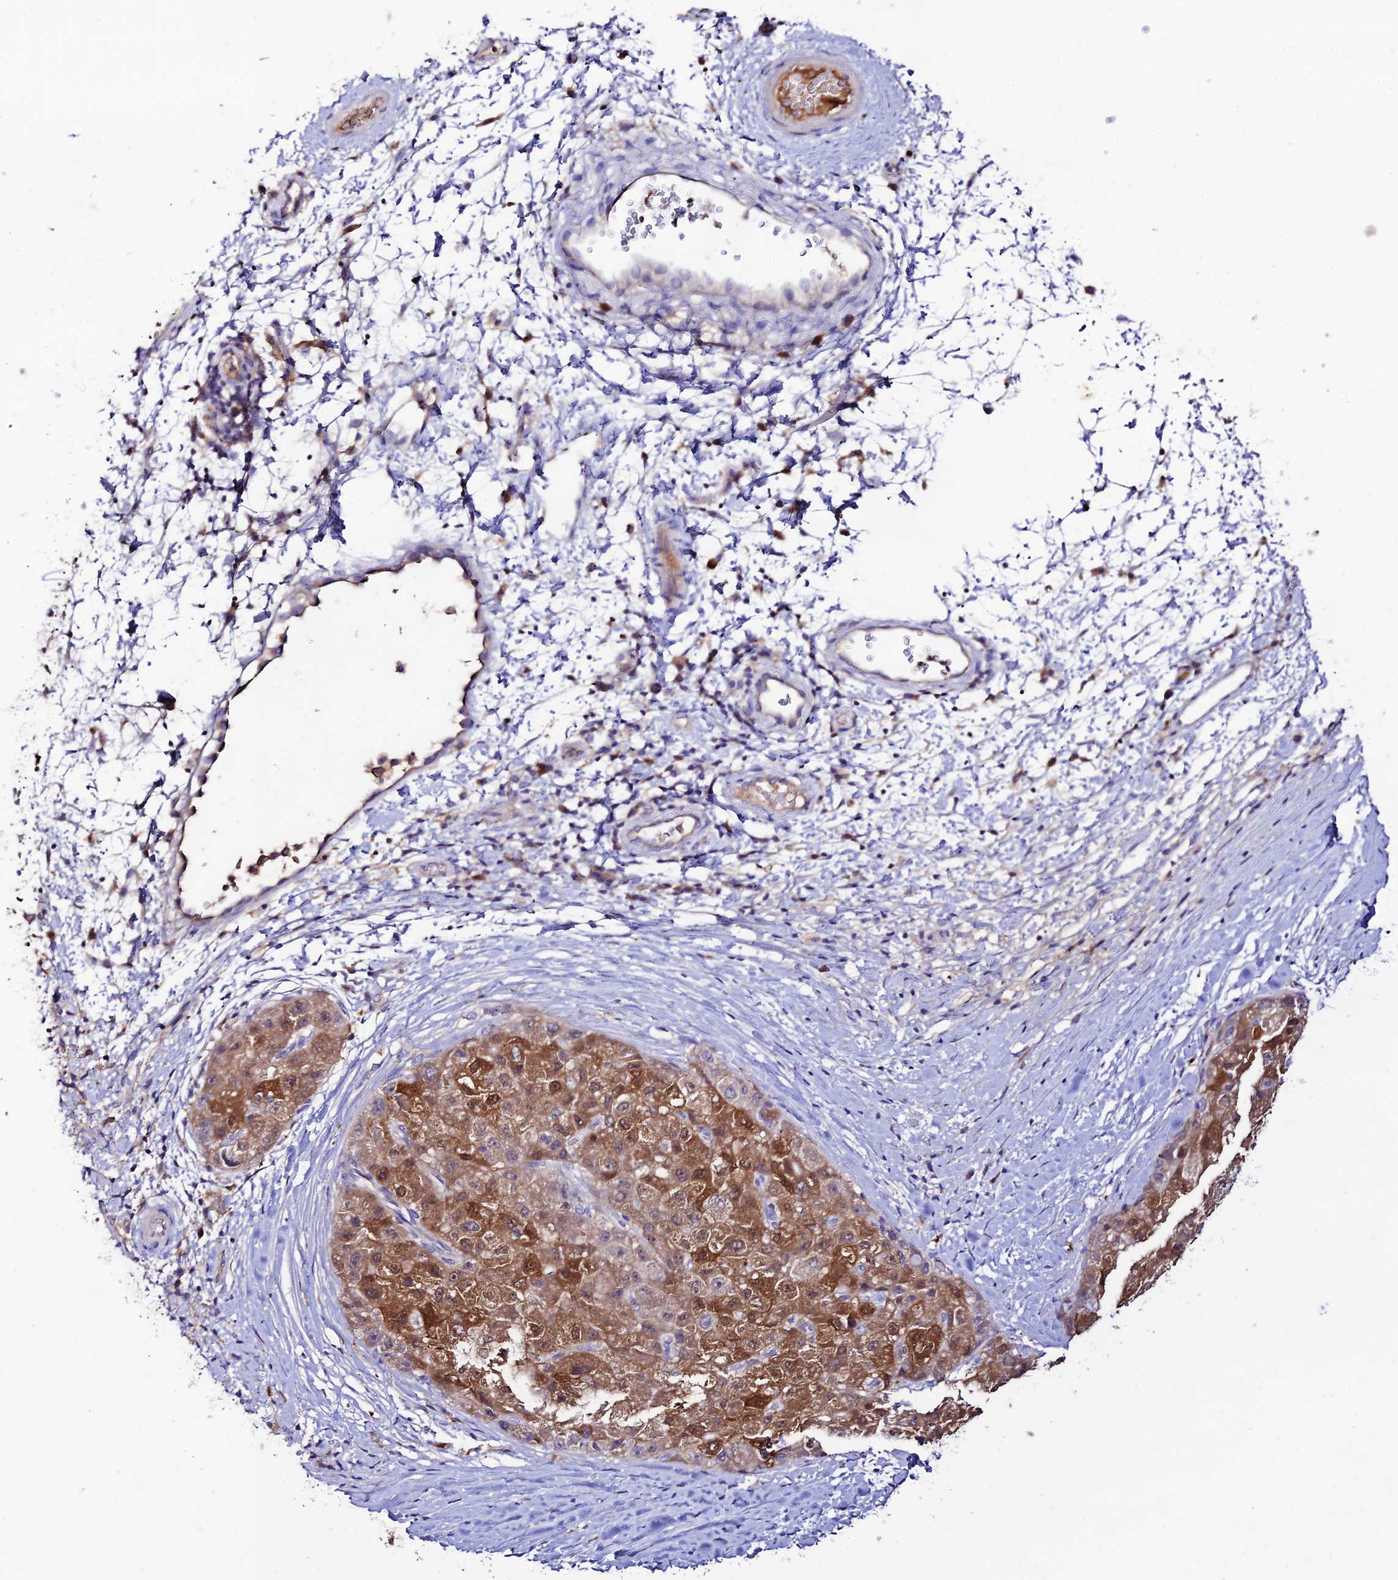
{"staining": {"intensity": "moderate", "quantity": ">75%", "location": "cytoplasmic/membranous,nuclear"}, "tissue": "liver cancer", "cell_type": "Tumor cells", "image_type": "cancer", "snomed": [{"axis": "morphology", "description": "Carcinoma, Hepatocellular, NOS"}, {"axis": "topography", "description": "Liver"}], "caption": "High-power microscopy captured an immunohistochemistry micrograph of liver cancer, revealing moderate cytoplasmic/membranous and nuclear staining in about >75% of tumor cells. The staining is performed using DAB brown chromogen to label protein expression. The nuclei are counter-stained blue using hematoxylin.", "gene": "NLRP9", "patient": {"sex": "male", "age": 80}}